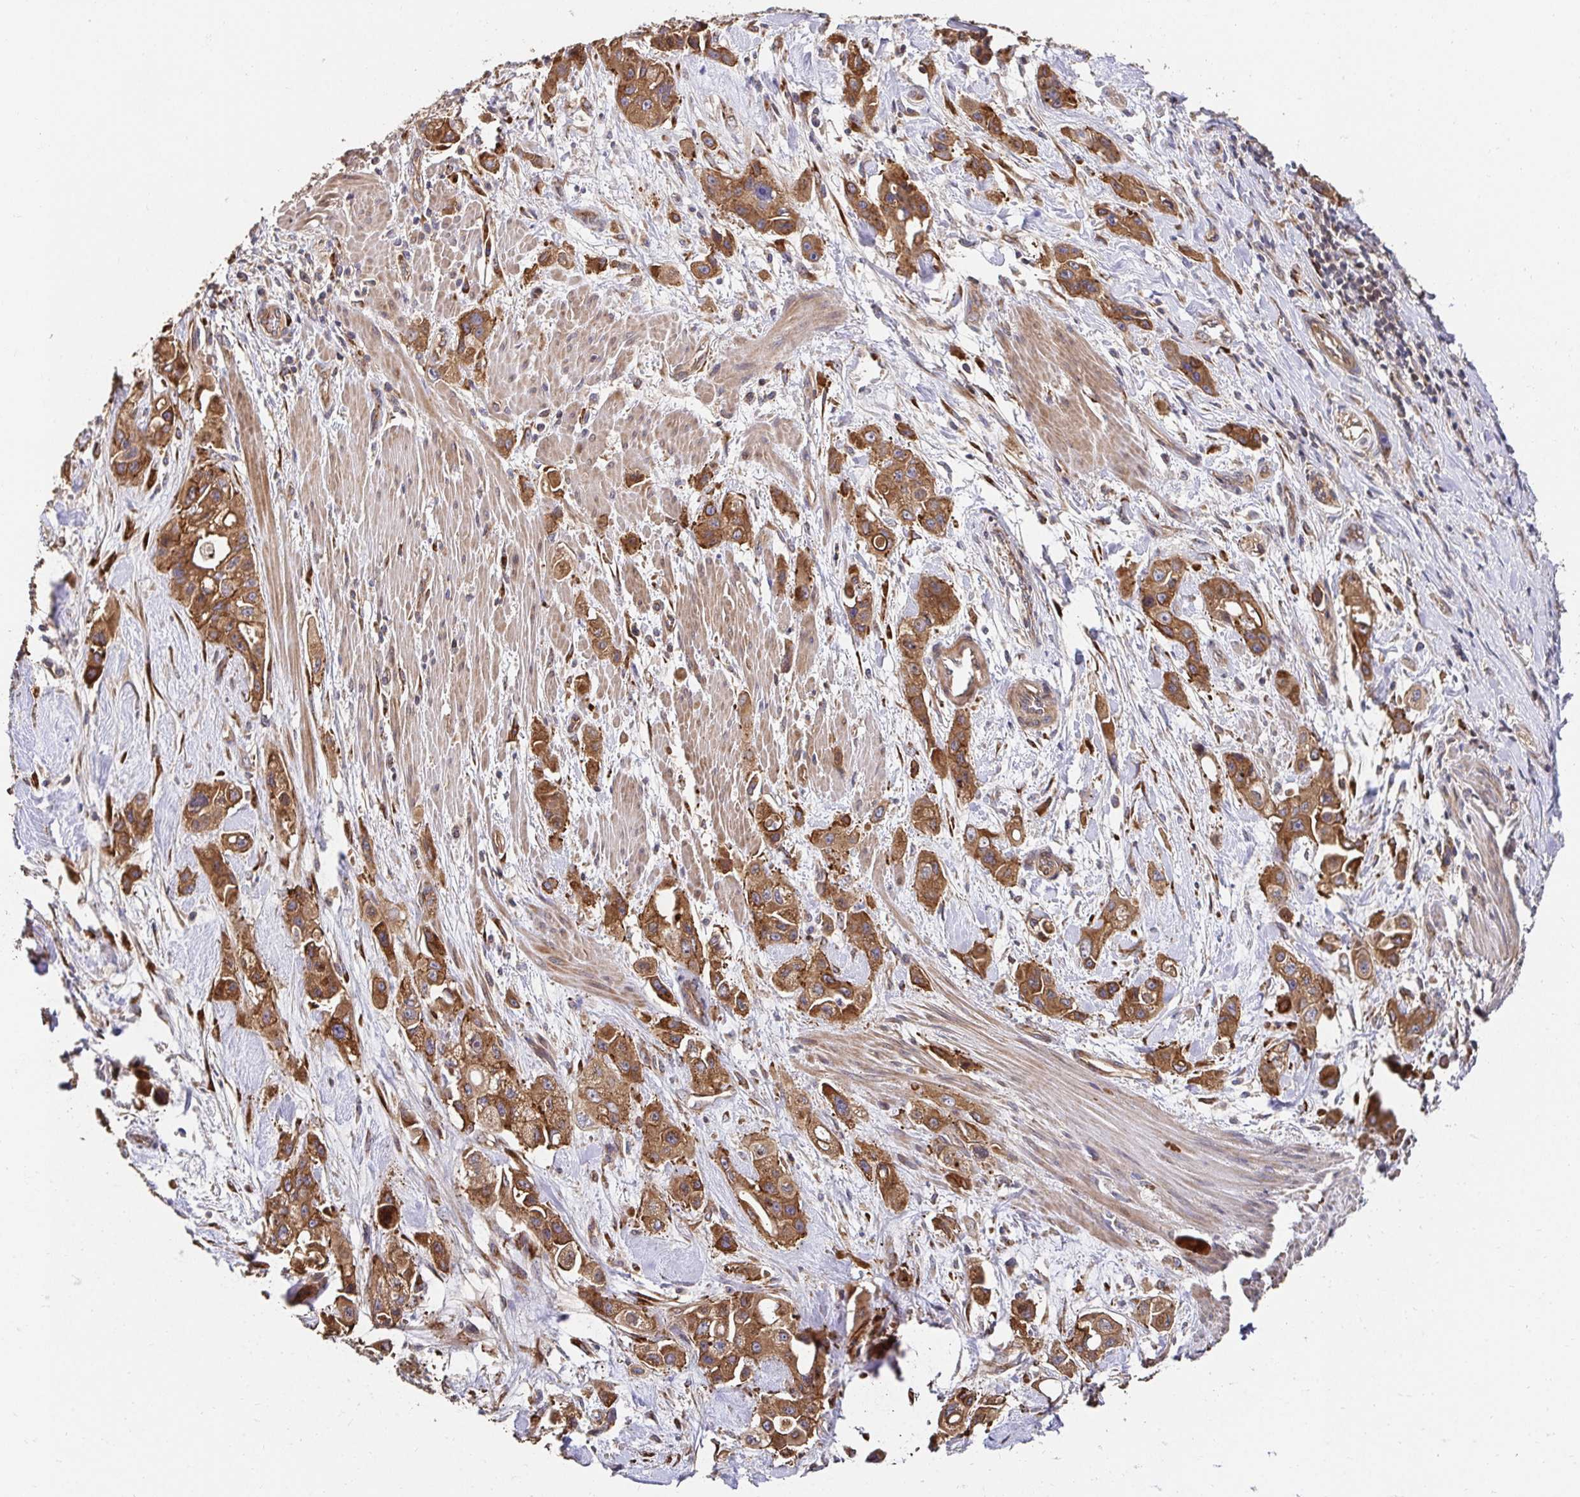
{"staining": {"intensity": "moderate", "quantity": ">75%", "location": "cytoplasmic/membranous"}, "tissue": "pancreatic cancer", "cell_type": "Tumor cells", "image_type": "cancer", "snomed": [{"axis": "morphology", "description": "Adenocarcinoma, NOS"}, {"axis": "topography", "description": "Pancreas"}], "caption": "This image reveals pancreatic cancer (adenocarcinoma) stained with immunohistochemistry (IHC) to label a protein in brown. The cytoplasmic/membranous of tumor cells show moderate positivity for the protein. Nuclei are counter-stained blue.", "gene": "APBB1", "patient": {"sex": "female", "age": 66}}